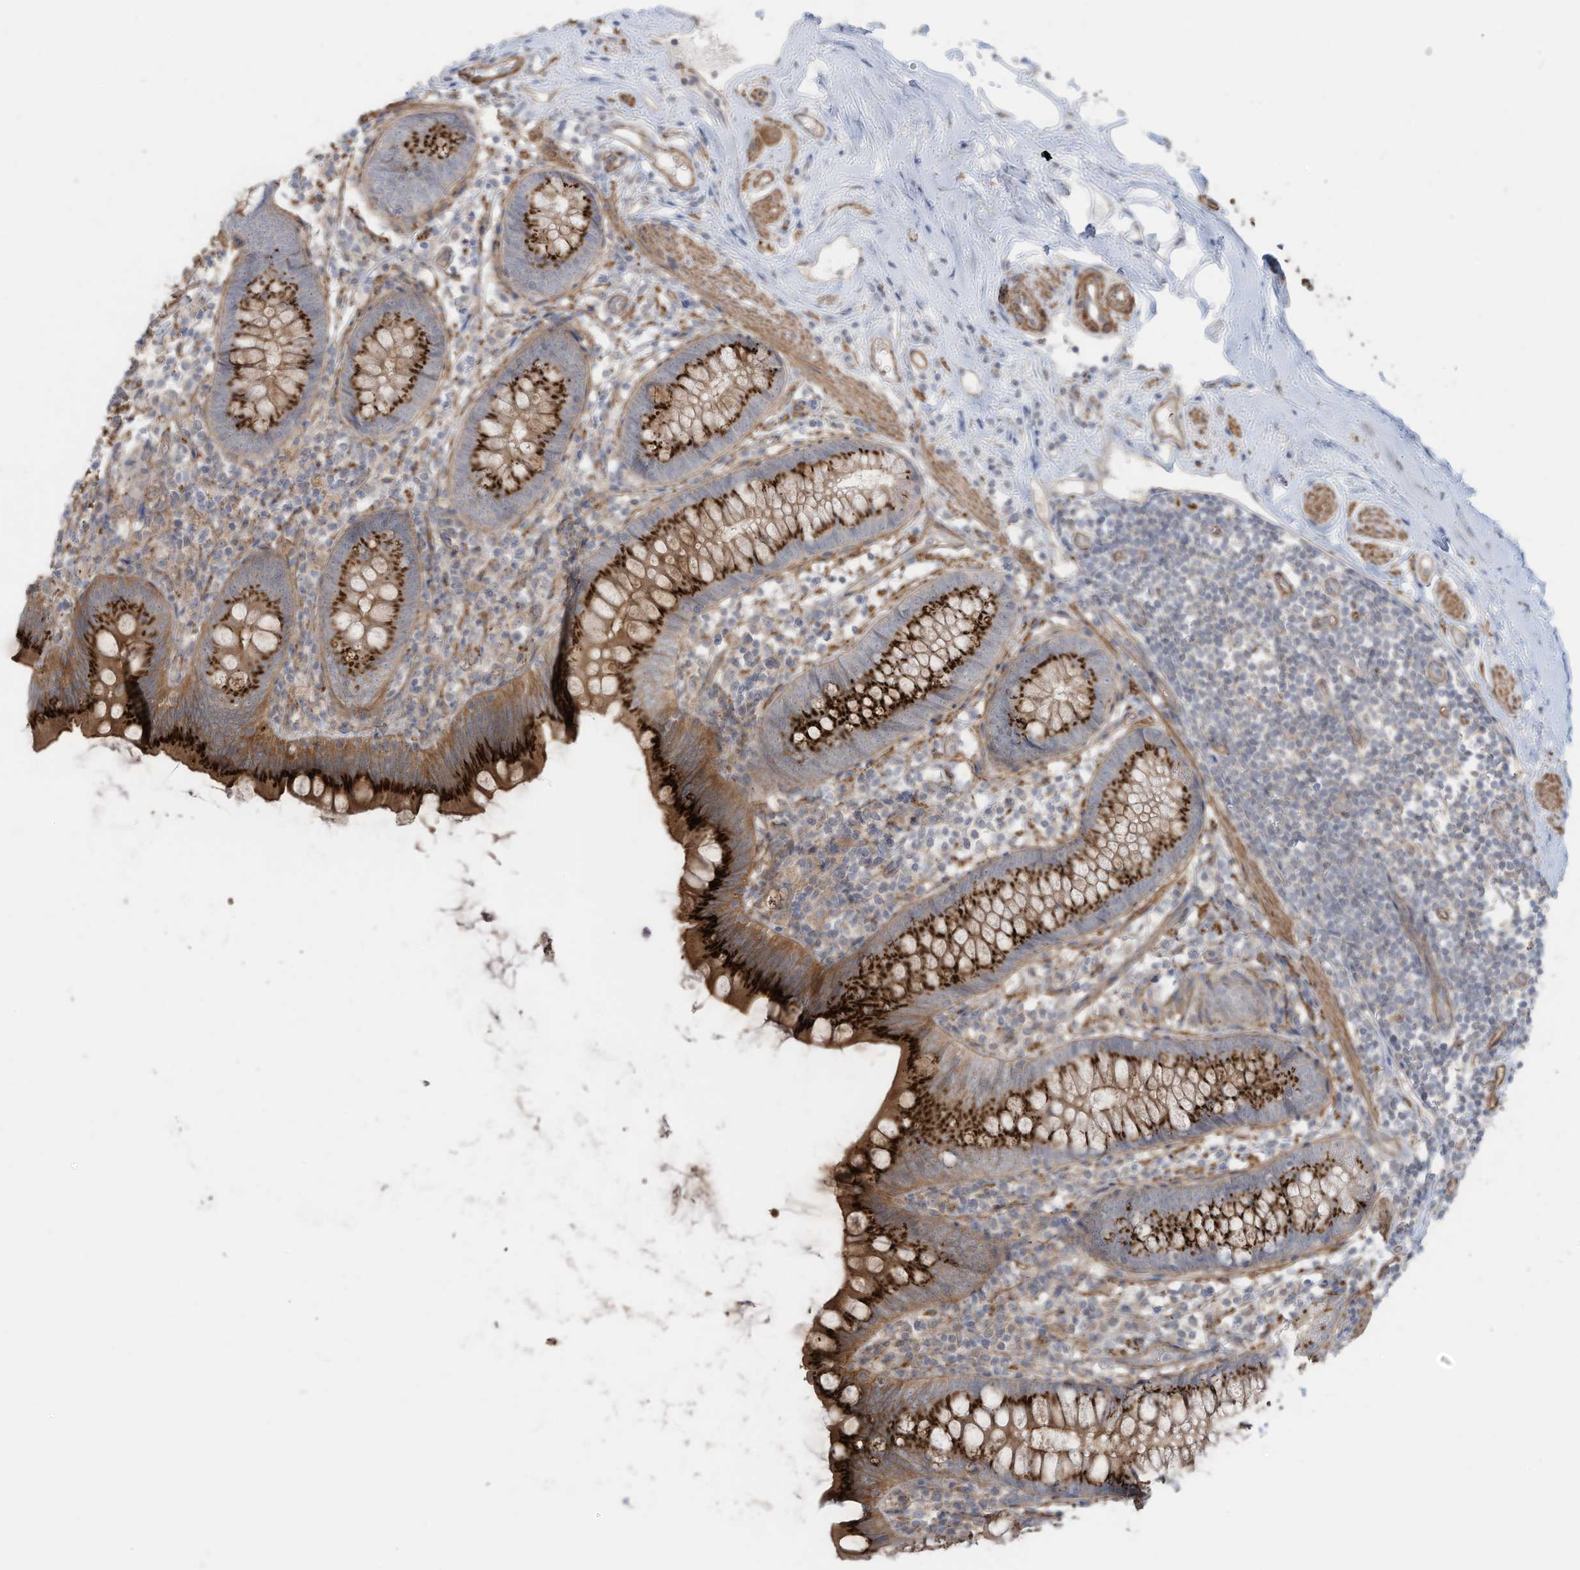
{"staining": {"intensity": "strong", "quantity": ">75%", "location": "cytoplasmic/membranous"}, "tissue": "appendix", "cell_type": "Glandular cells", "image_type": "normal", "snomed": [{"axis": "morphology", "description": "Normal tissue, NOS"}, {"axis": "topography", "description": "Appendix"}], "caption": "A brown stain labels strong cytoplasmic/membranous expression of a protein in glandular cells of benign human appendix.", "gene": "SLC17A7", "patient": {"sex": "female", "age": 62}}